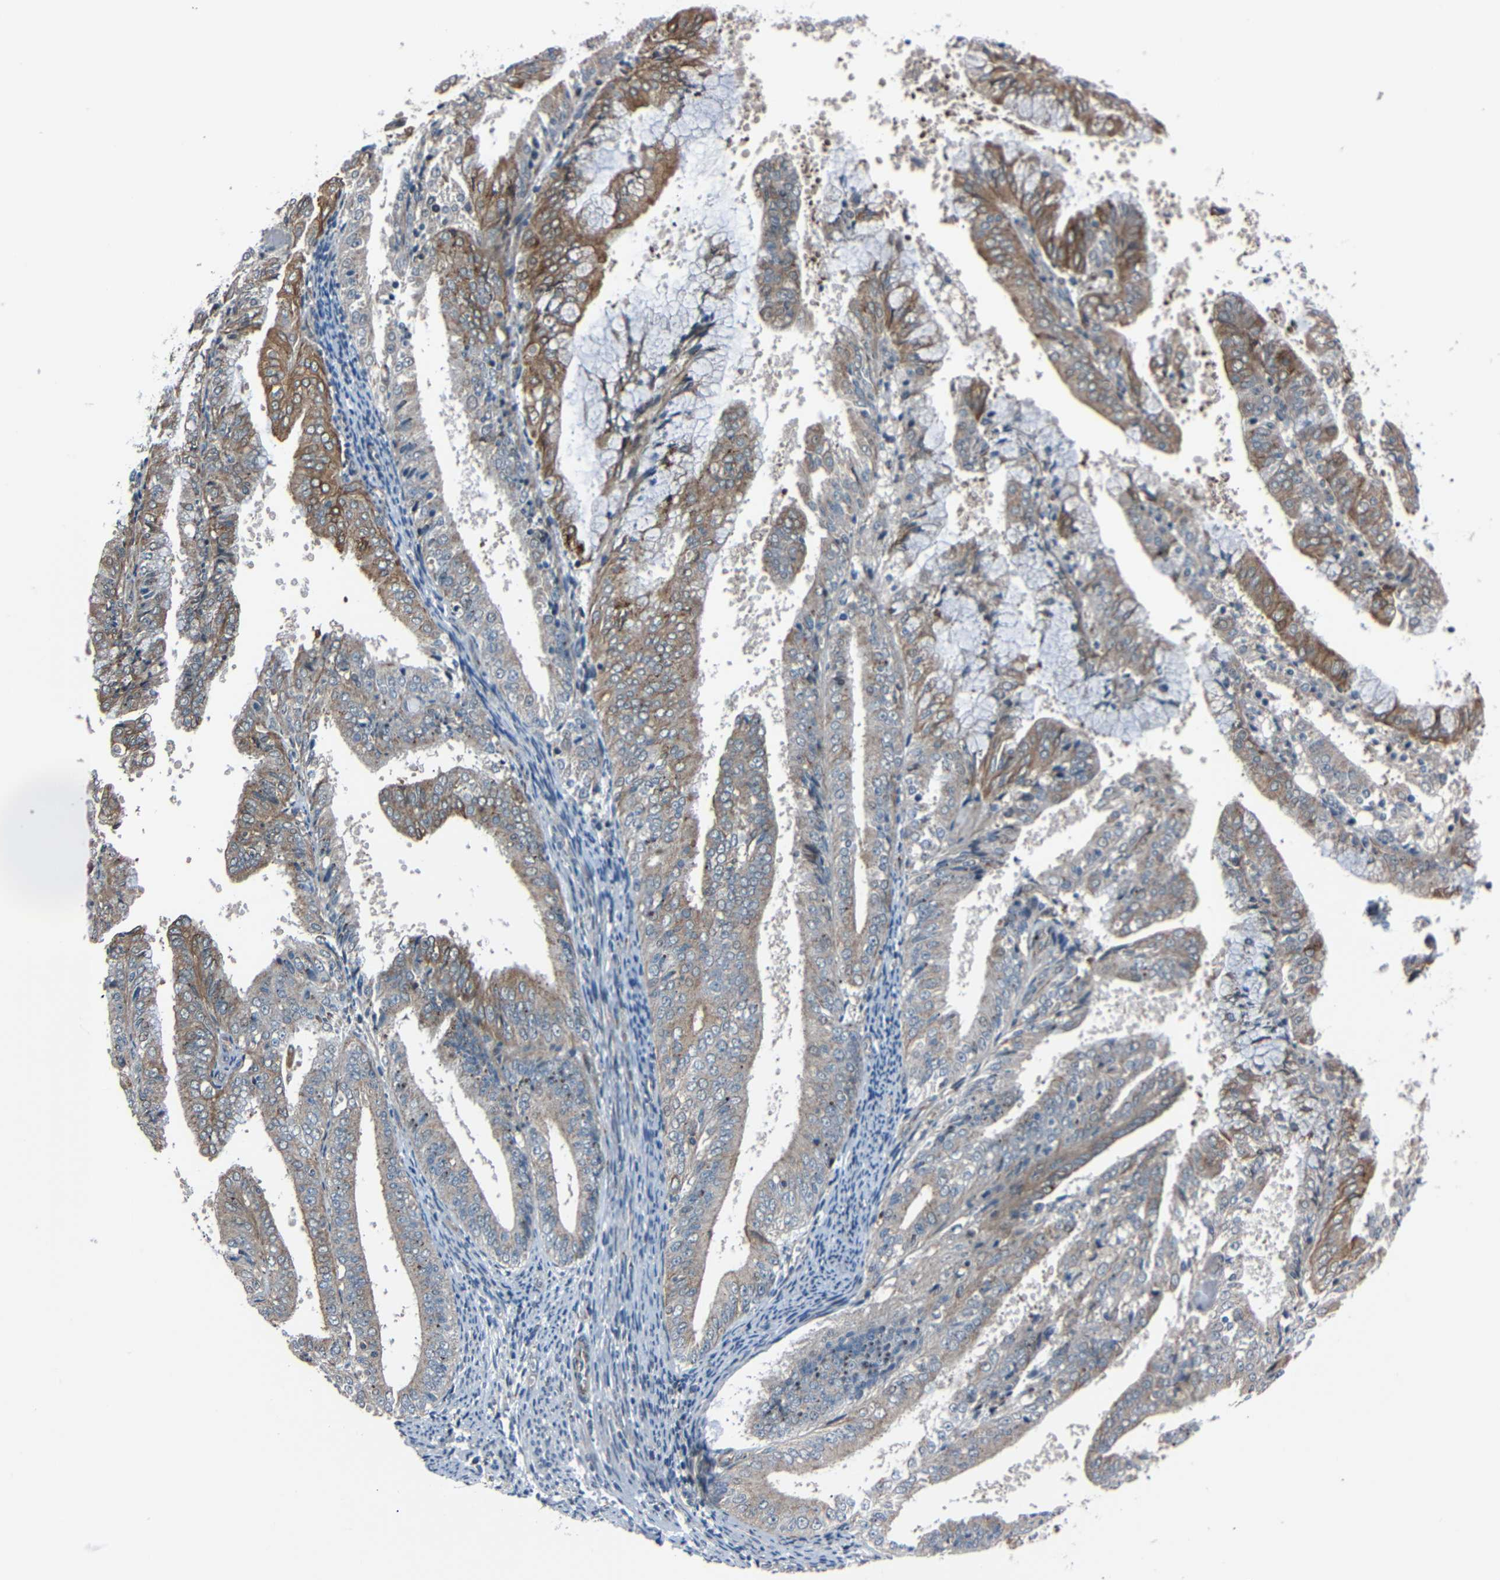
{"staining": {"intensity": "weak", "quantity": ">75%", "location": "cytoplasmic/membranous"}, "tissue": "endometrial cancer", "cell_type": "Tumor cells", "image_type": "cancer", "snomed": [{"axis": "morphology", "description": "Adenocarcinoma, NOS"}, {"axis": "topography", "description": "Endometrium"}], "caption": "Tumor cells demonstrate weak cytoplasmic/membranous expression in approximately >75% of cells in endometrial adenocarcinoma. (brown staining indicates protein expression, while blue staining denotes nuclei).", "gene": "AKAP9", "patient": {"sex": "female", "age": 63}}